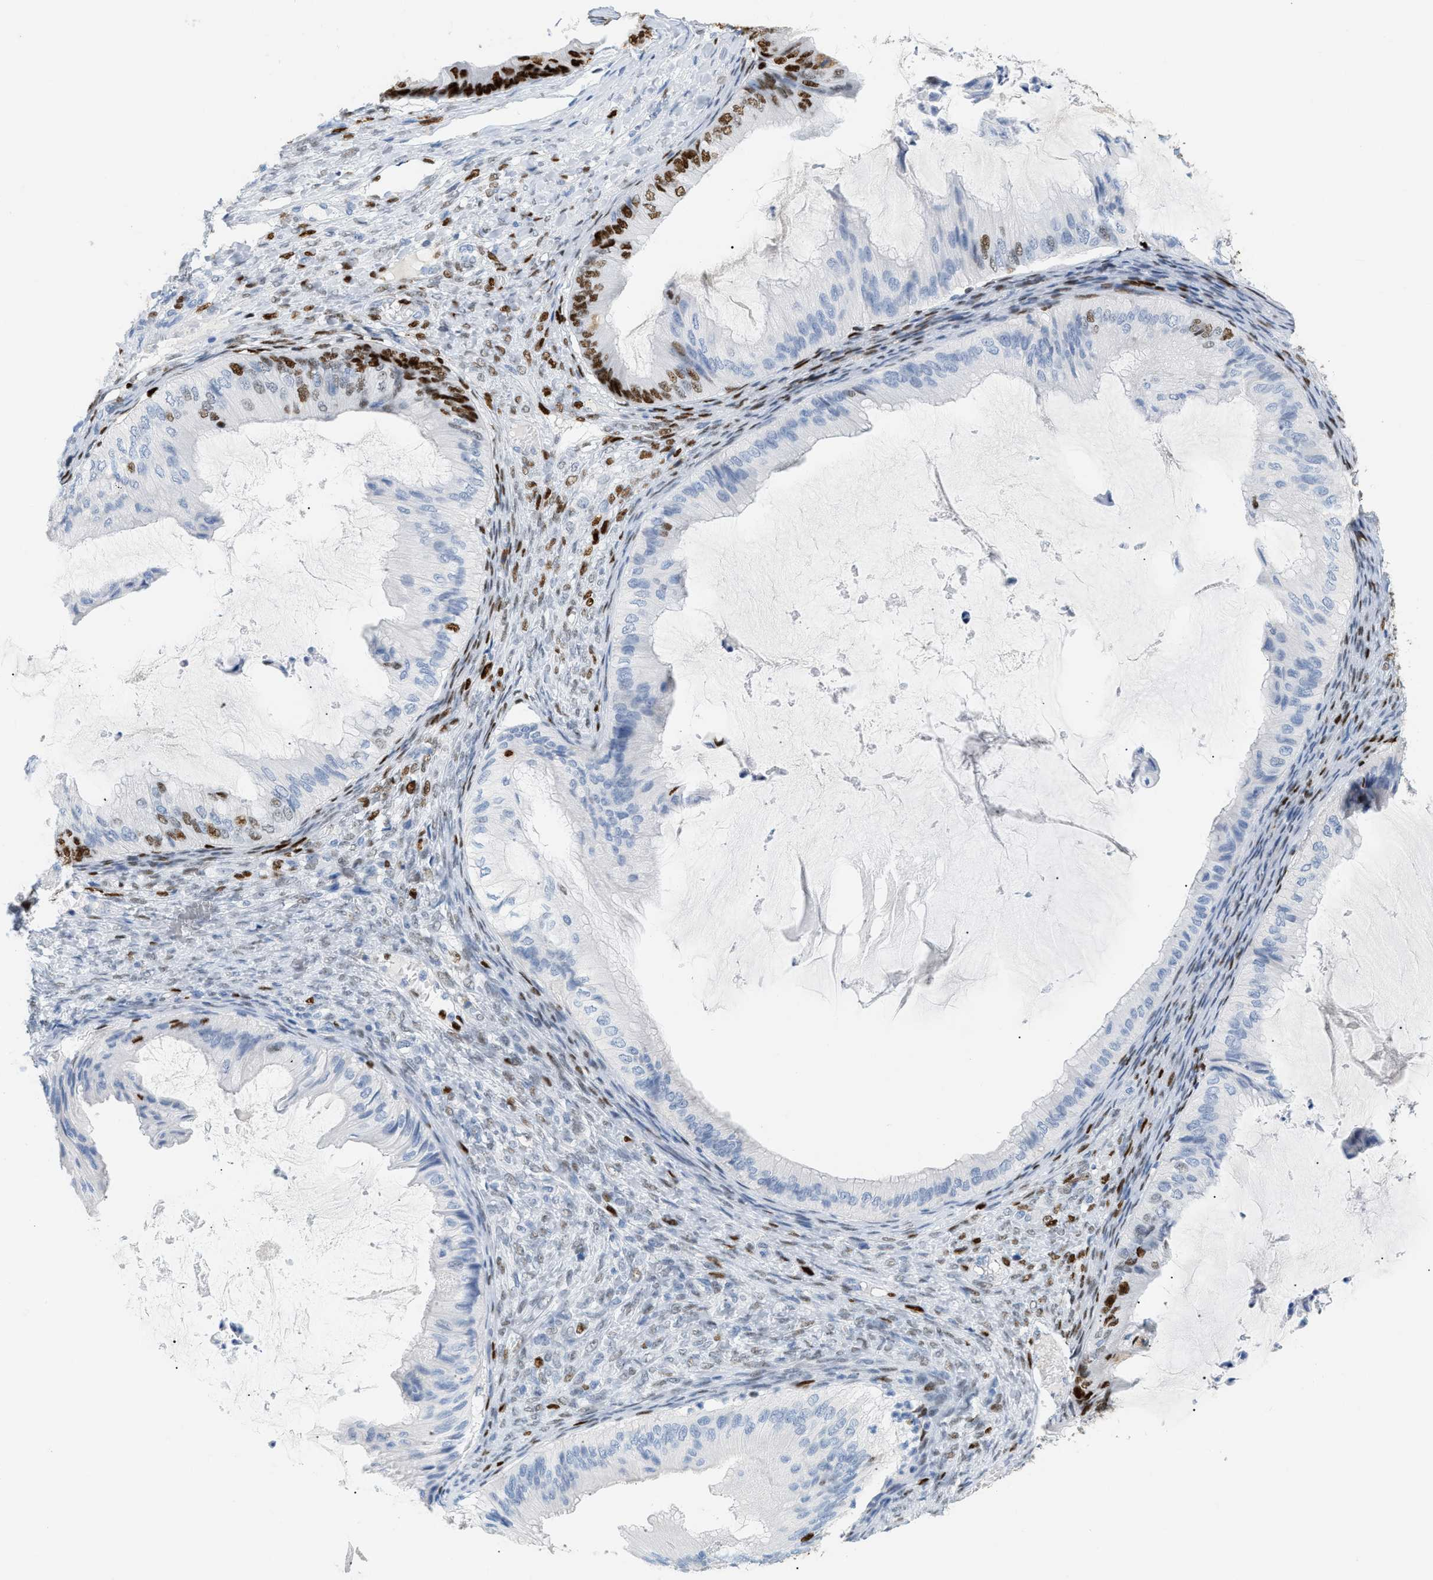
{"staining": {"intensity": "strong", "quantity": "25%-75%", "location": "nuclear"}, "tissue": "ovarian cancer", "cell_type": "Tumor cells", "image_type": "cancer", "snomed": [{"axis": "morphology", "description": "Cystadenocarcinoma, mucinous, NOS"}, {"axis": "topography", "description": "Ovary"}], "caption": "Protein staining demonstrates strong nuclear staining in about 25%-75% of tumor cells in mucinous cystadenocarcinoma (ovarian). The protein of interest is stained brown, and the nuclei are stained in blue (DAB IHC with brightfield microscopy, high magnification).", "gene": "MCM7", "patient": {"sex": "female", "age": 61}}